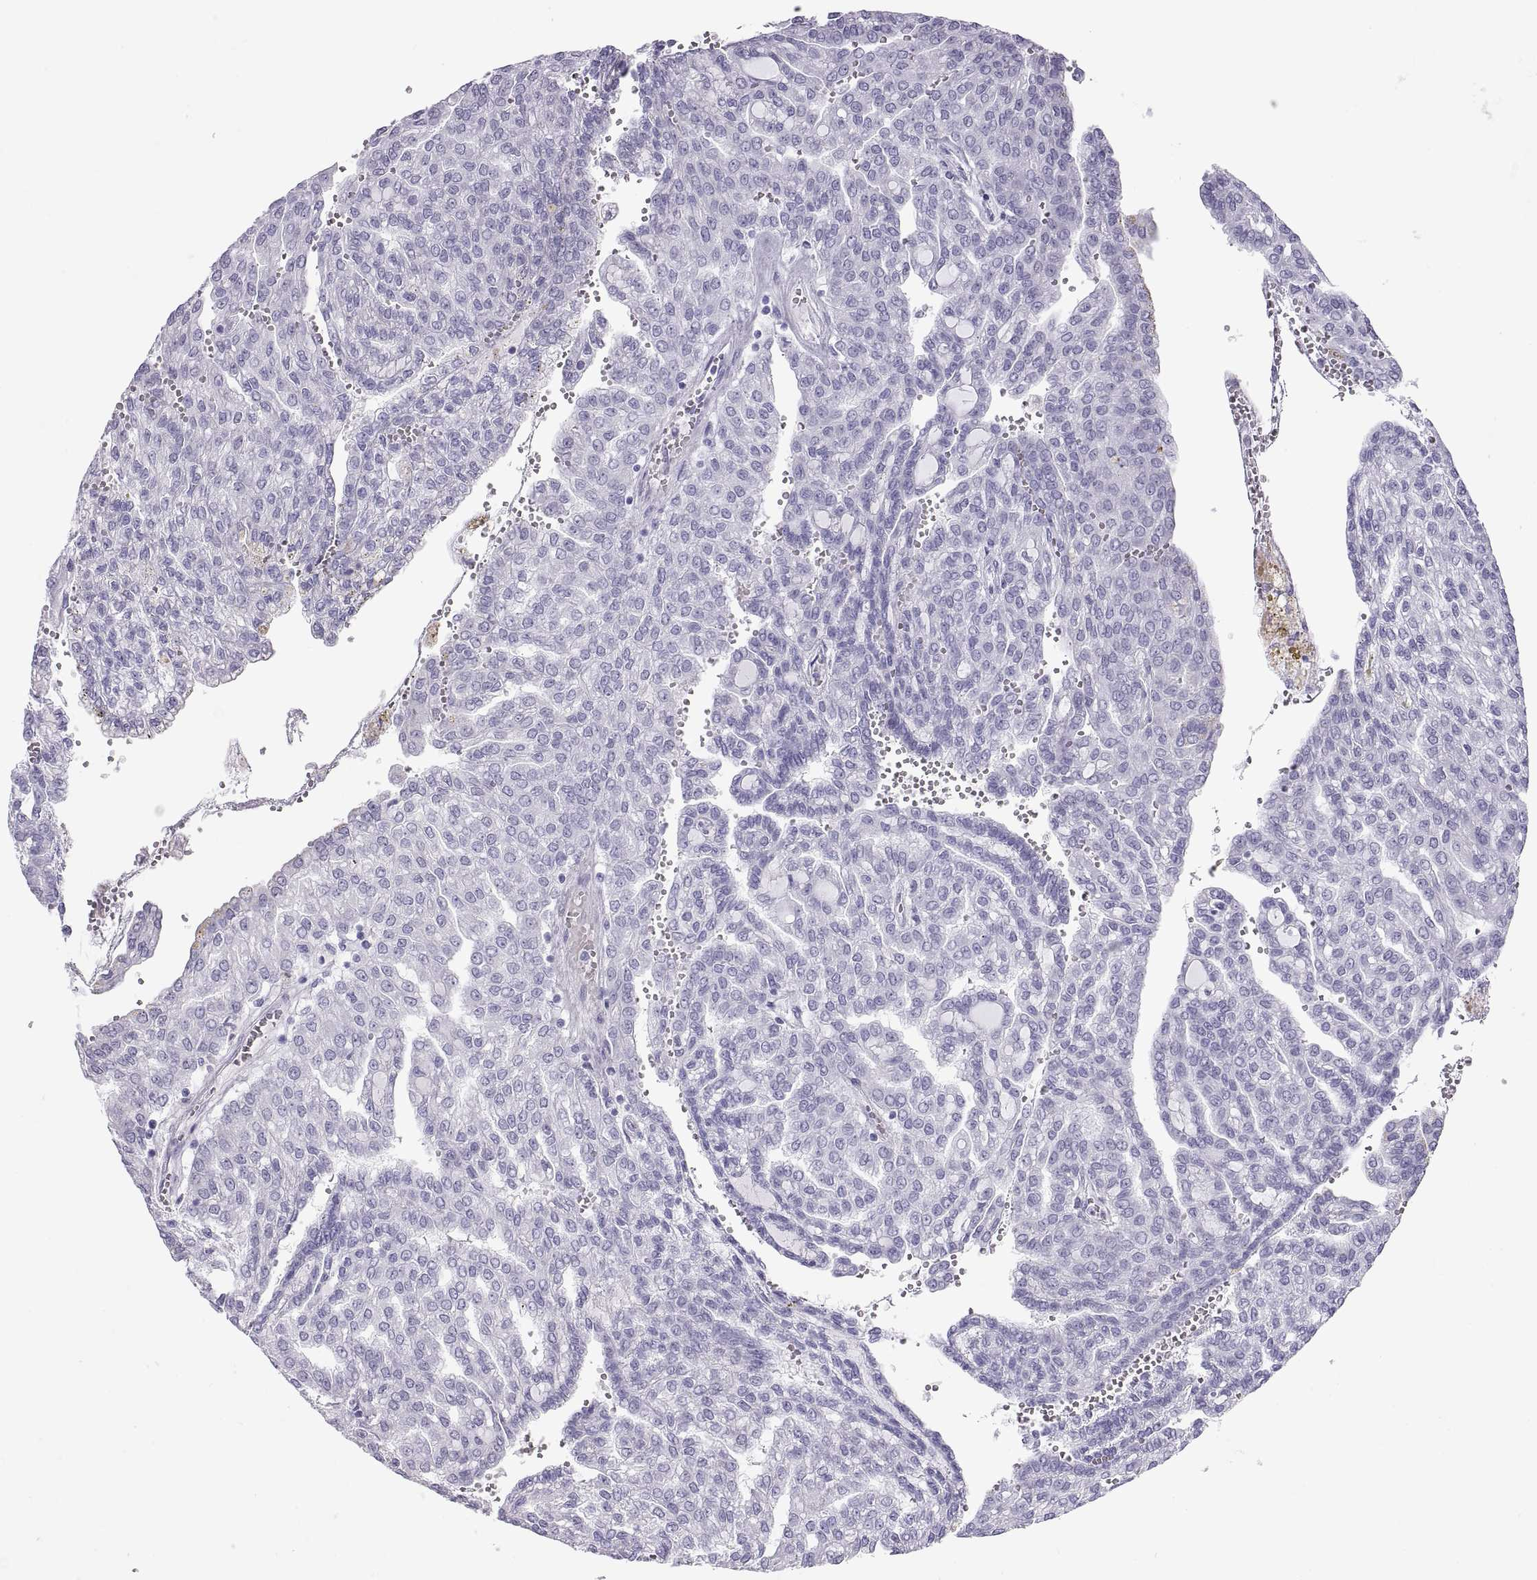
{"staining": {"intensity": "negative", "quantity": "none", "location": "none"}, "tissue": "renal cancer", "cell_type": "Tumor cells", "image_type": "cancer", "snomed": [{"axis": "morphology", "description": "Adenocarcinoma, NOS"}, {"axis": "topography", "description": "Kidney"}], "caption": "The image shows no staining of tumor cells in renal adenocarcinoma.", "gene": "SEMG1", "patient": {"sex": "male", "age": 63}}